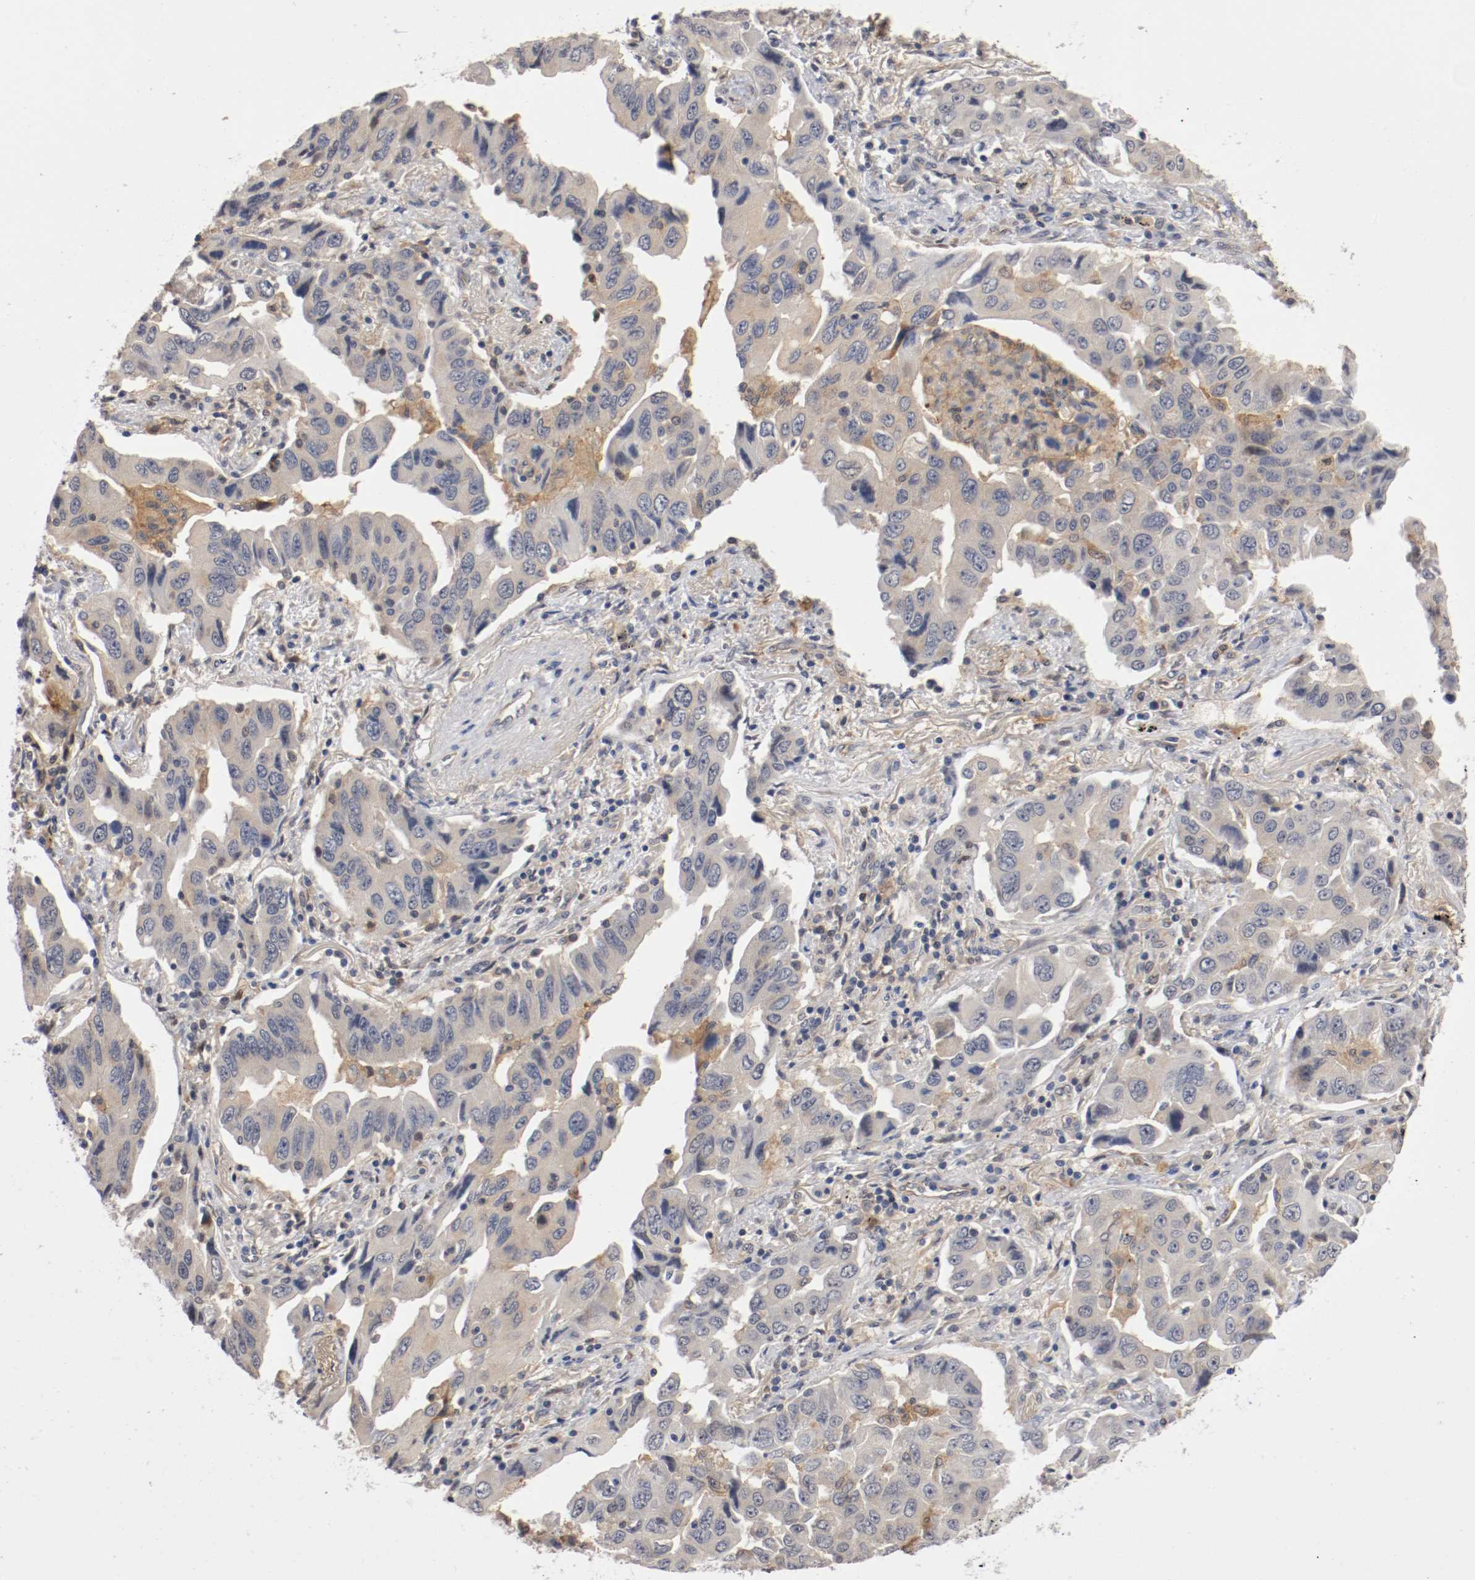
{"staining": {"intensity": "weak", "quantity": "<25%", "location": "nuclear"}, "tissue": "lung cancer", "cell_type": "Tumor cells", "image_type": "cancer", "snomed": [{"axis": "morphology", "description": "Adenocarcinoma, NOS"}, {"axis": "topography", "description": "Lung"}], "caption": "This is a photomicrograph of immunohistochemistry (IHC) staining of adenocarcinoma (lung), which shows no staining in tumor cells.", "gene": "RBM23", "patient": {"sex": "female", "age": 65}}